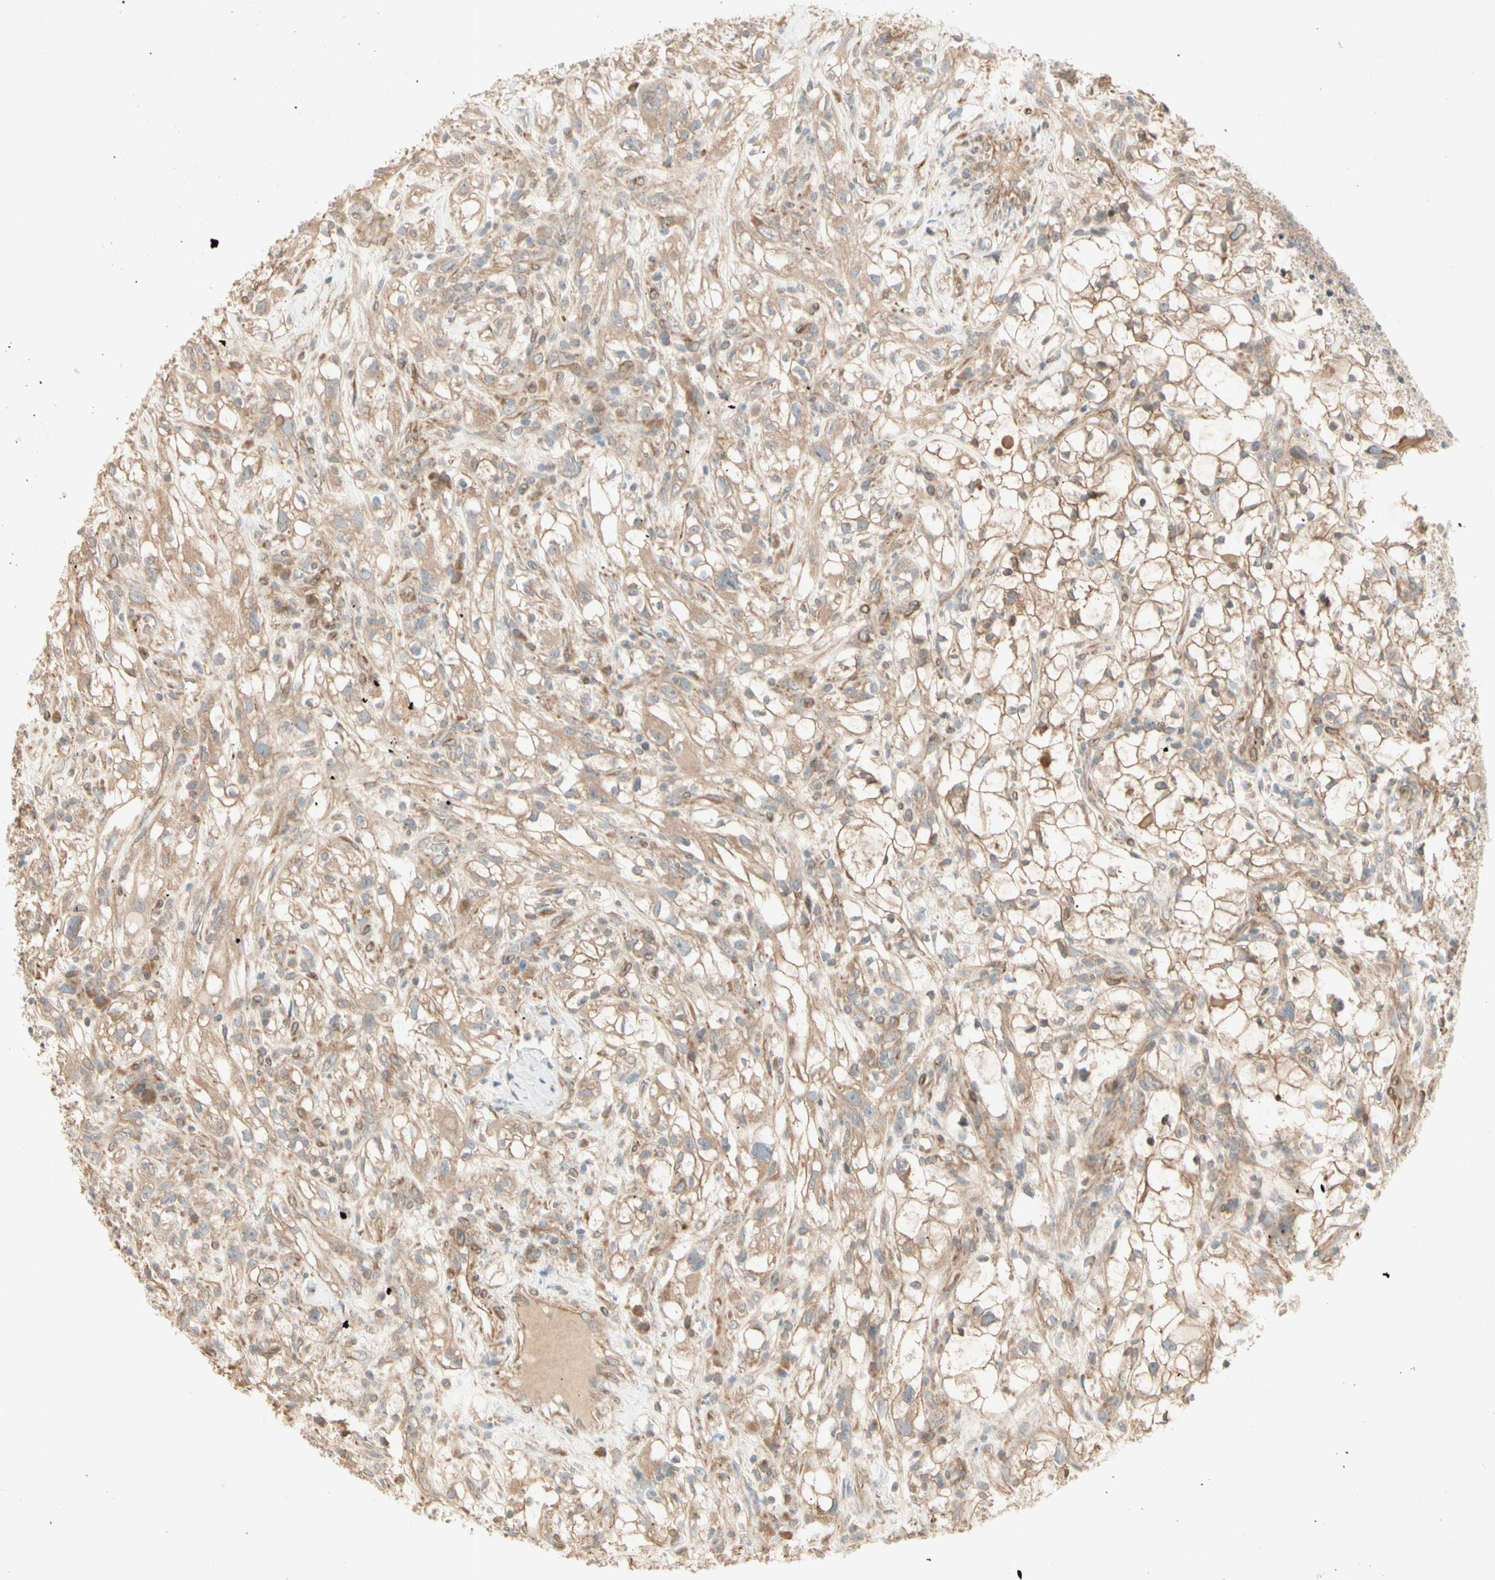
{"staining": {"intensity": "weak", "quantity": ">75%", "location": "cytoplasmic/membranous"}, "tissue": "renal cancer", "cell_type": "Tumor cells", "image_type": "cancer", "snomed": [{"axis": "morphology", "description": "Adenocarcinoma, NOS"}, {"axis": "topography", "description": "Kidney"}], "caption": "Weak cytoplasmic/membranous expression is identified in about >75% of tumor cells in renal adenocarcinoma. Using DAB (3,3'-diaminobenzidine) (brown) and hematoxylin (blue) stains, captured at high magnification using brightfield microscopy.", "gene": "IRAG1", "patient": {"sex": "female", "age": 60}}